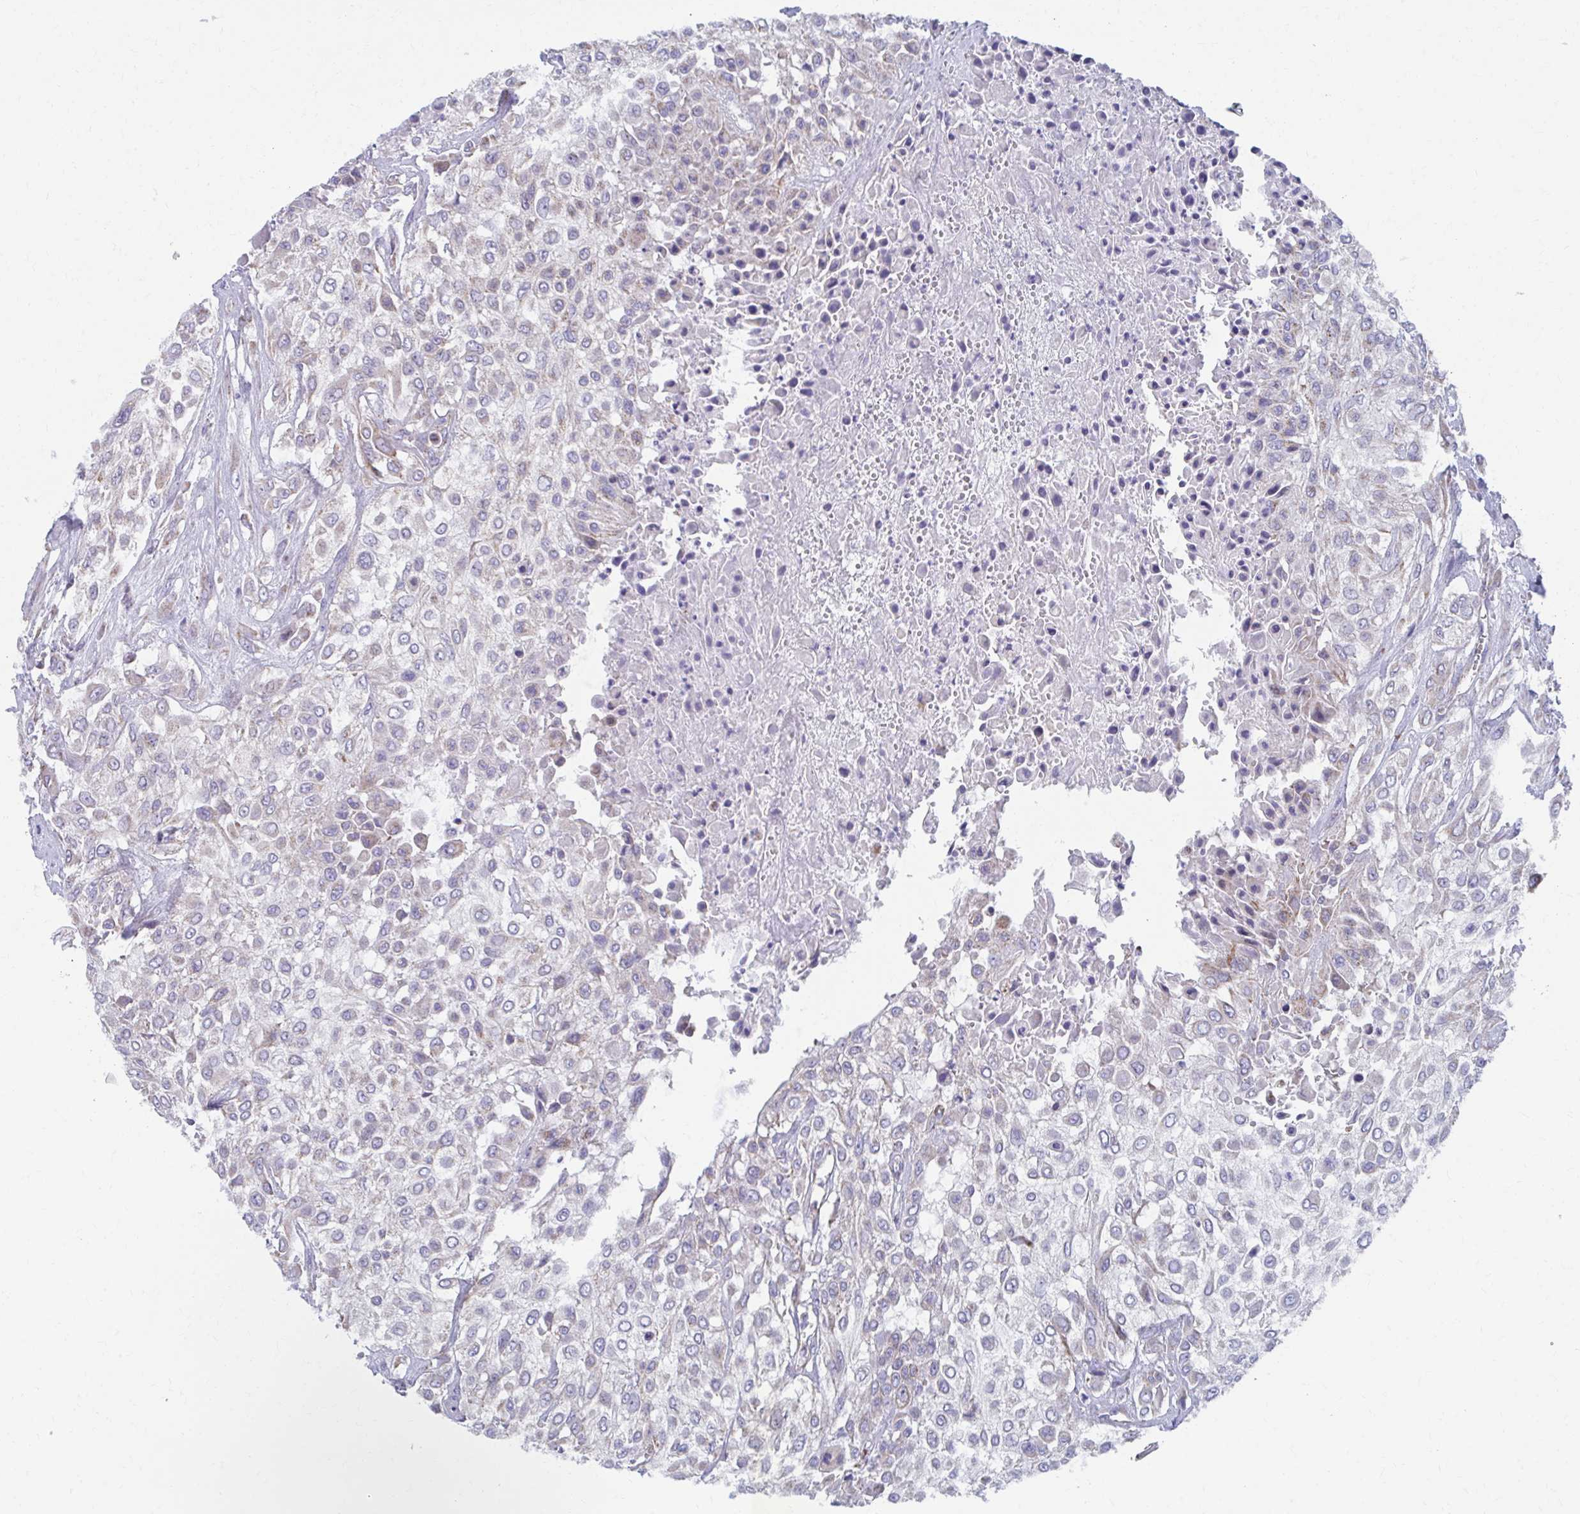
{"staining": {"intensity": "weak", "quantity": "<25%", "location": "cytoplasmic/membranous"}, "tissue": "urothelial cancer", "cell_type": "Tumor cells", "image_type": "cancer", "snomed": [{"axis": "morphology", "description": "Urothelial carcinoma, High grade"}, {"axis": "topography", "description": "Urinary bladder"}], "caption": "Tumor cells are negative for protein expression in human urothelial cancer. Nuclei are stained in blue.", "gene": "RCC1L", "patient": {"sex": "male", "age": 57}}